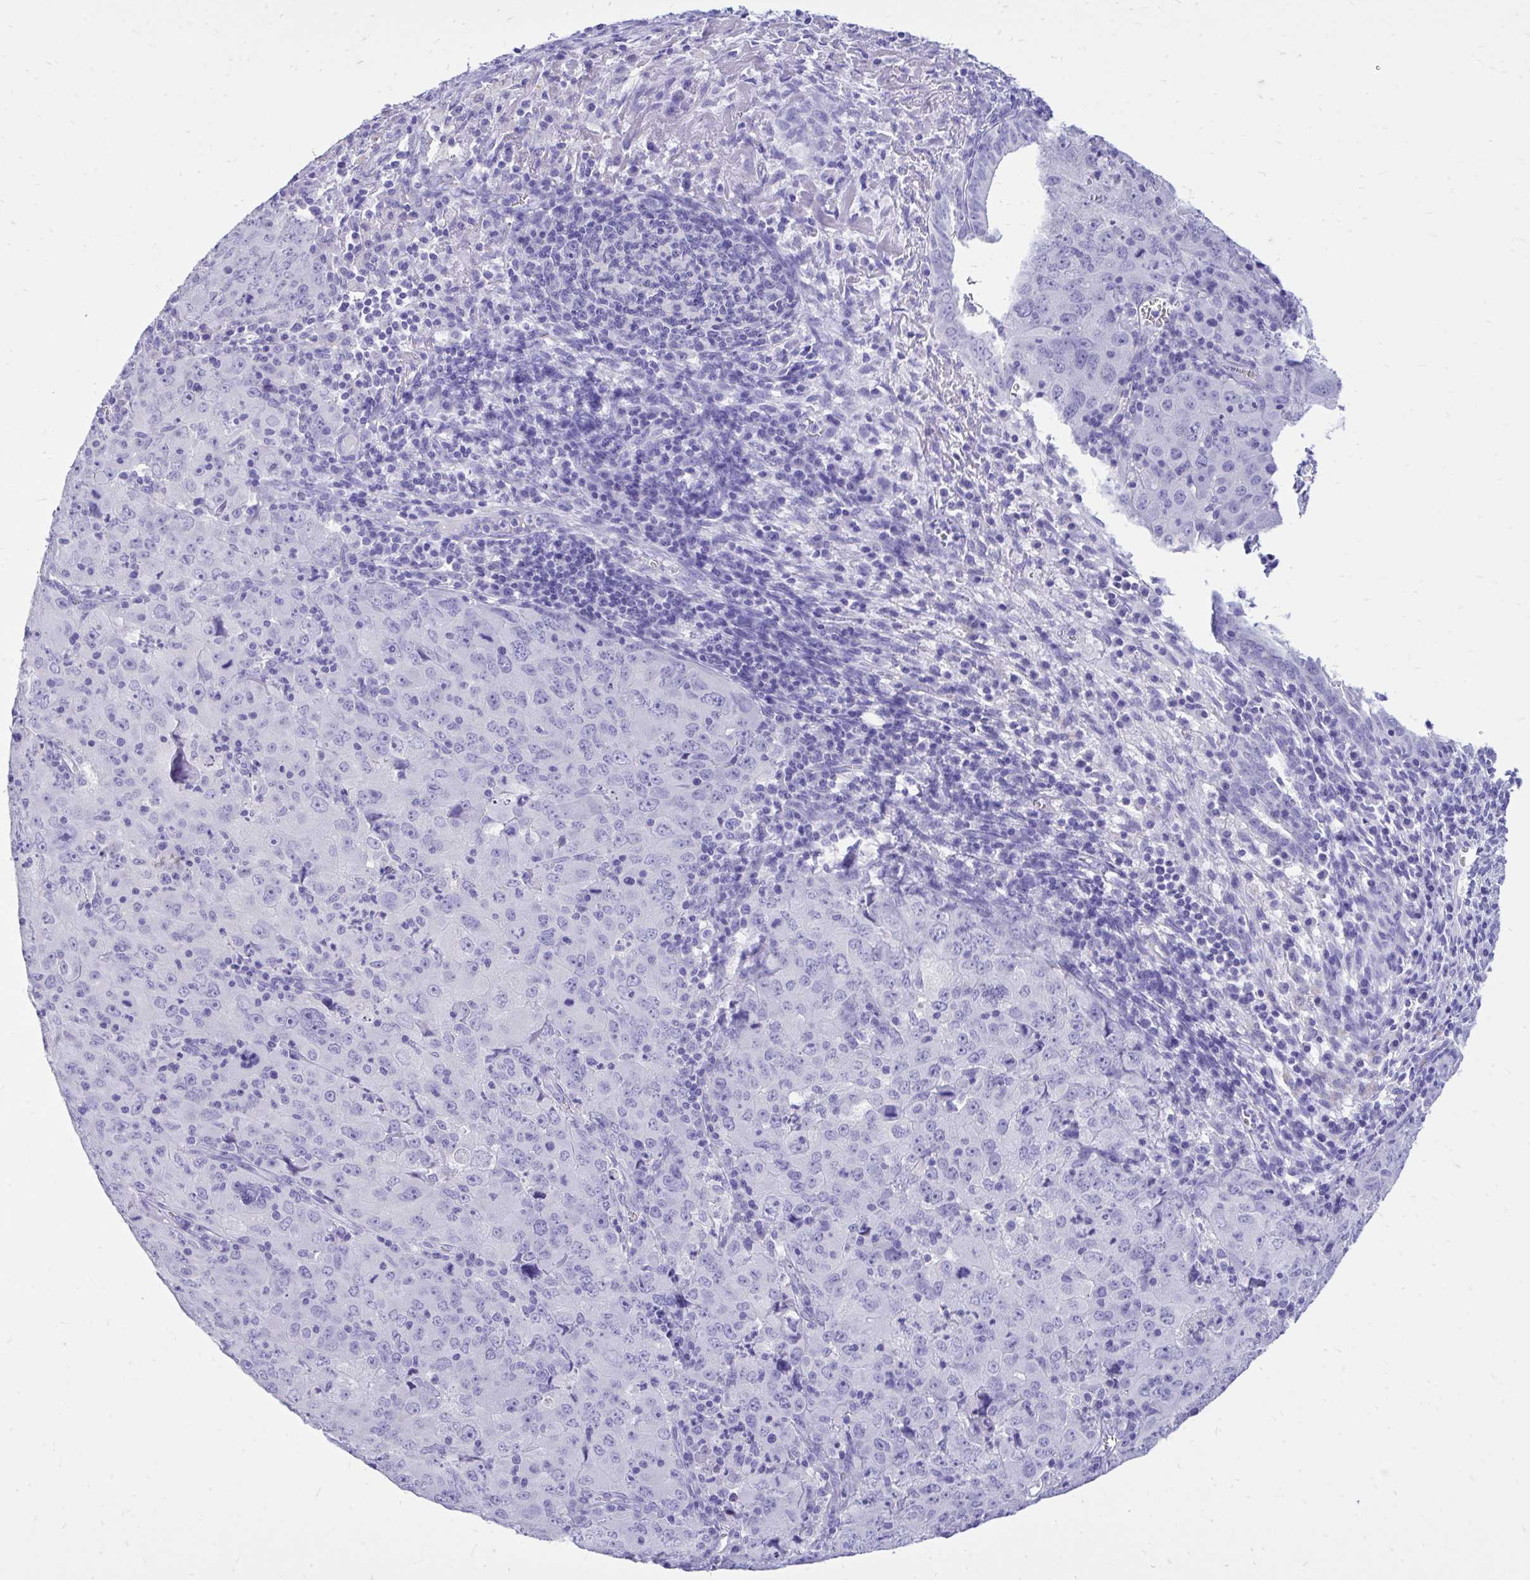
{"staining": {"intensity": "negative", "quantity": "none", "location": "none"}, "tissue": "cervical cancer", "cell_type": "Tumor cells", "image_type": "cancer", "snomed": [{"axis": "morphology", "description": "Adenocarcinoma, NOS"}, {"axis": "topography", "description": "Cervix"}], "caption": "Tumor cells are negative for protein expression in human cervical cancer.", "gene": "MON1A", "patient": {"sex": "female", "age": 56}}